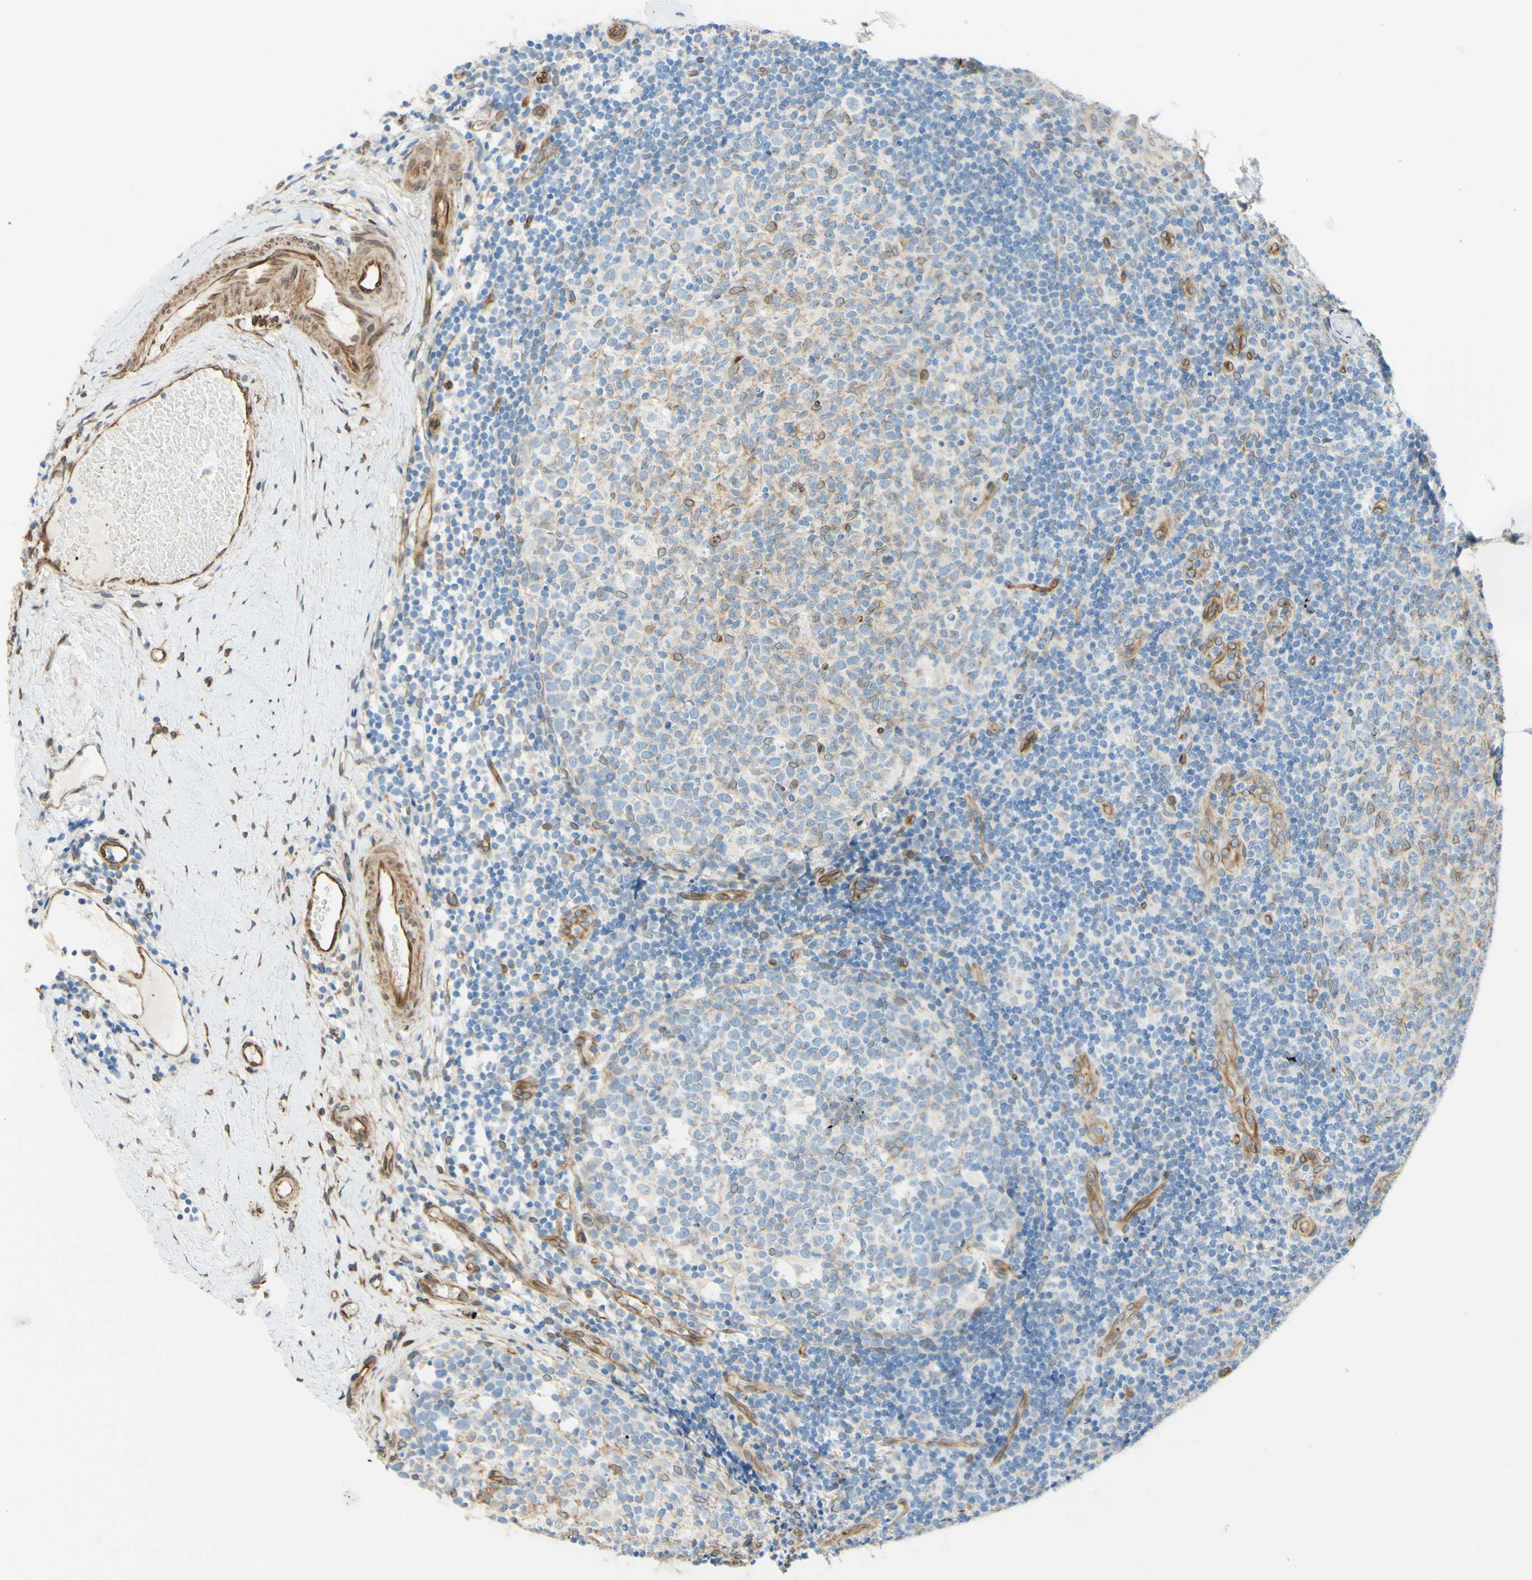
{"staining": {"intensity": "weak", "quantity": "25%-75%", "location": "cytoplasmic/membranous"}, "tissue": "tonsil", "cell_type": "Germinal center cells", "image_type": "normal", "snomed": [{"axis": "morphology", "description": "Normal tissue, NOS"}, {"axis": "topography", "description": "Tonsil"}], "caption": "Human tonsil stained with a brown dye demonstrates weak cytoplasmic/membranous positive staining in approximately 25%-75% of germinal center cells.", "gene": "ENDOD1", "patient": {"sex": "female", "age": 19}}